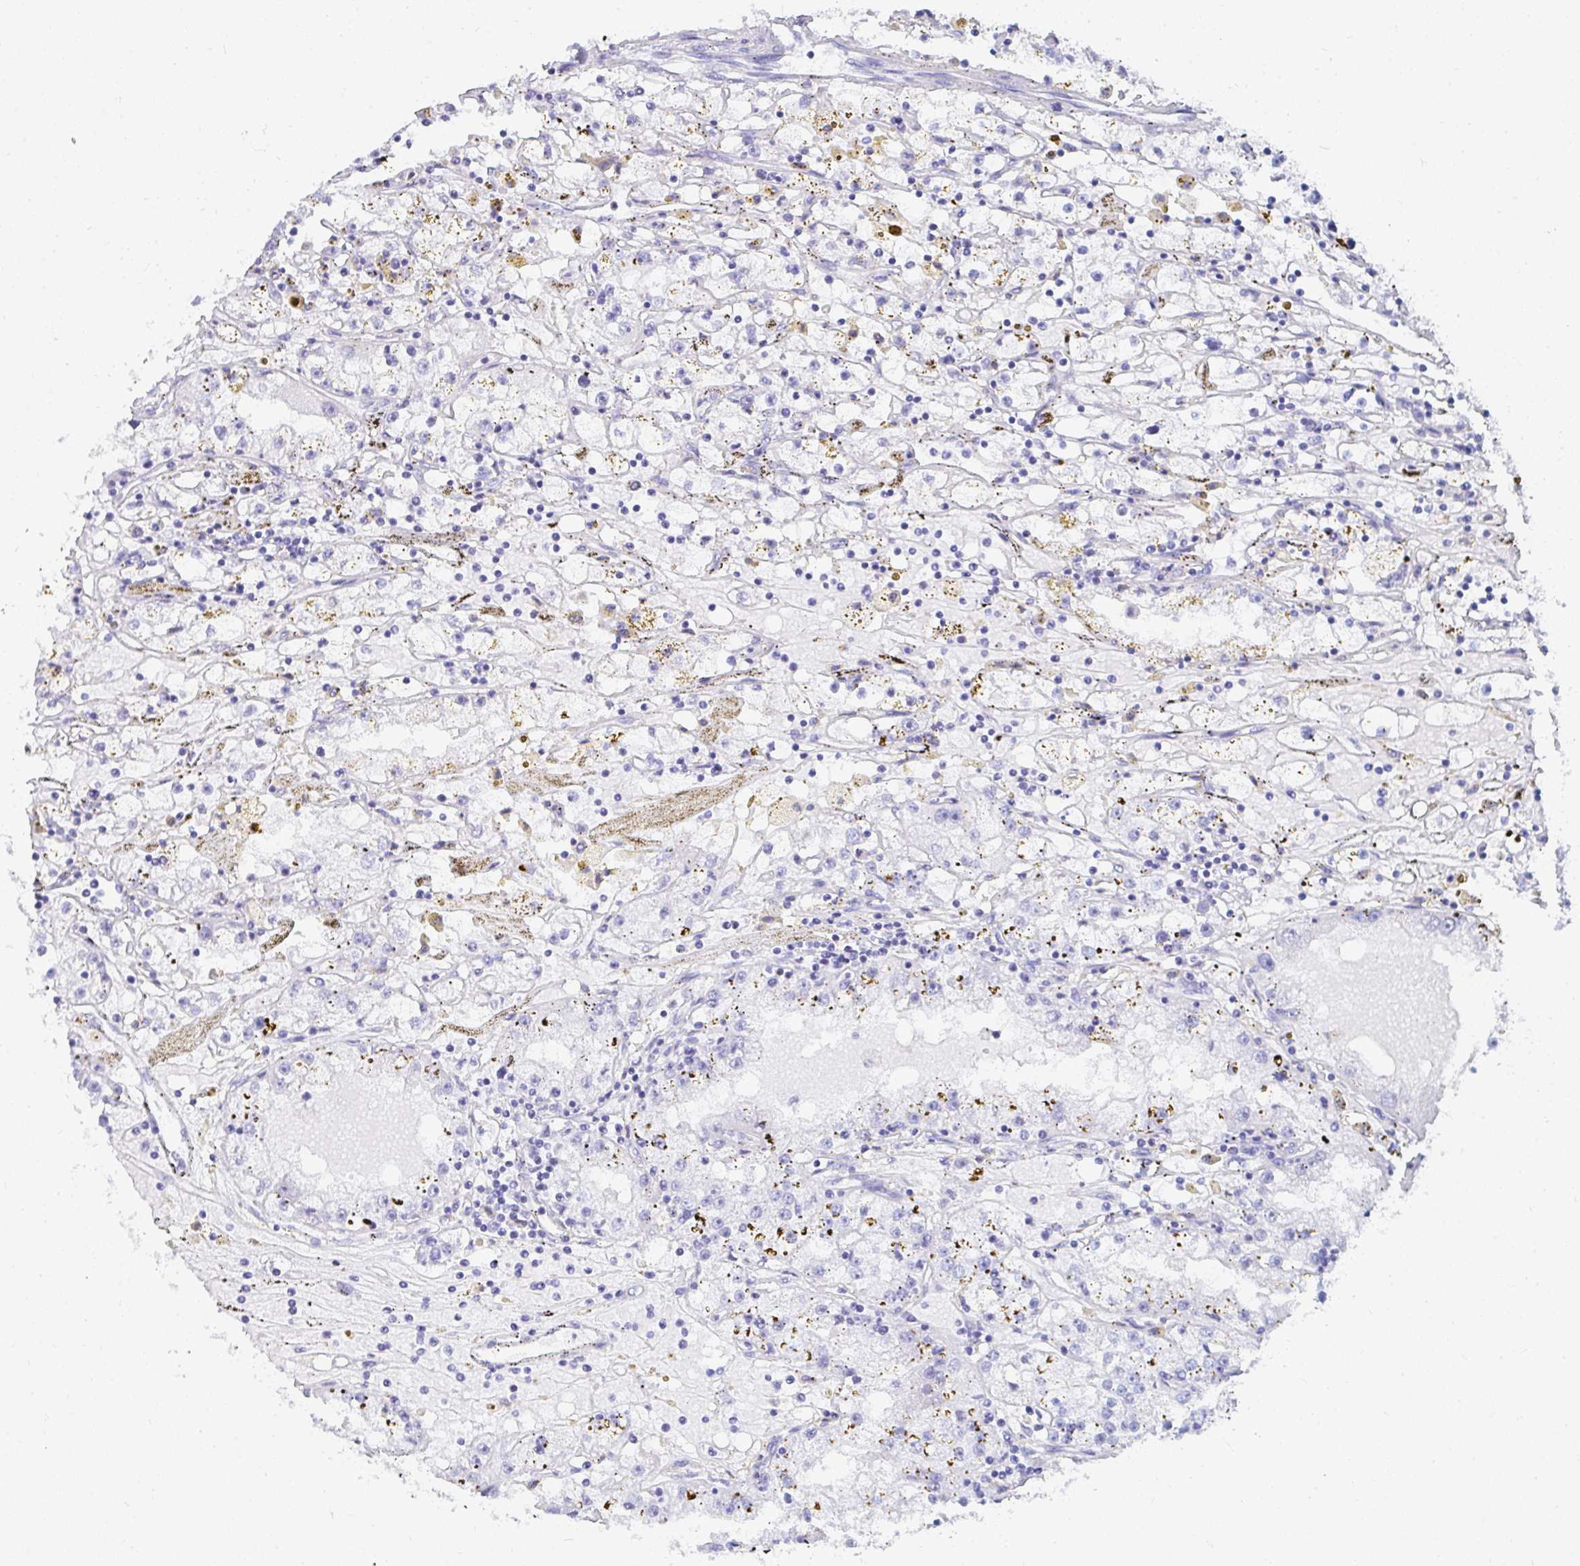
{"staining": {"intensity": "negative", "quantity": "none", "location": "none"}, "tissue": "renal cancer", "cell_type": "Tumor cells", "image_type": "cancer", "snomed": [{"axis": "morphology", "description": "Adenocarcinoma, NOS"}, {"axis": "topography", "description": "Kidney"}], "caption": "Immunohistochemistry (IHC) of renal adenocarcinoma shows no staining in tumor cells.", "gene": "PC", "patient": {"sex": "male", "age": 56}}